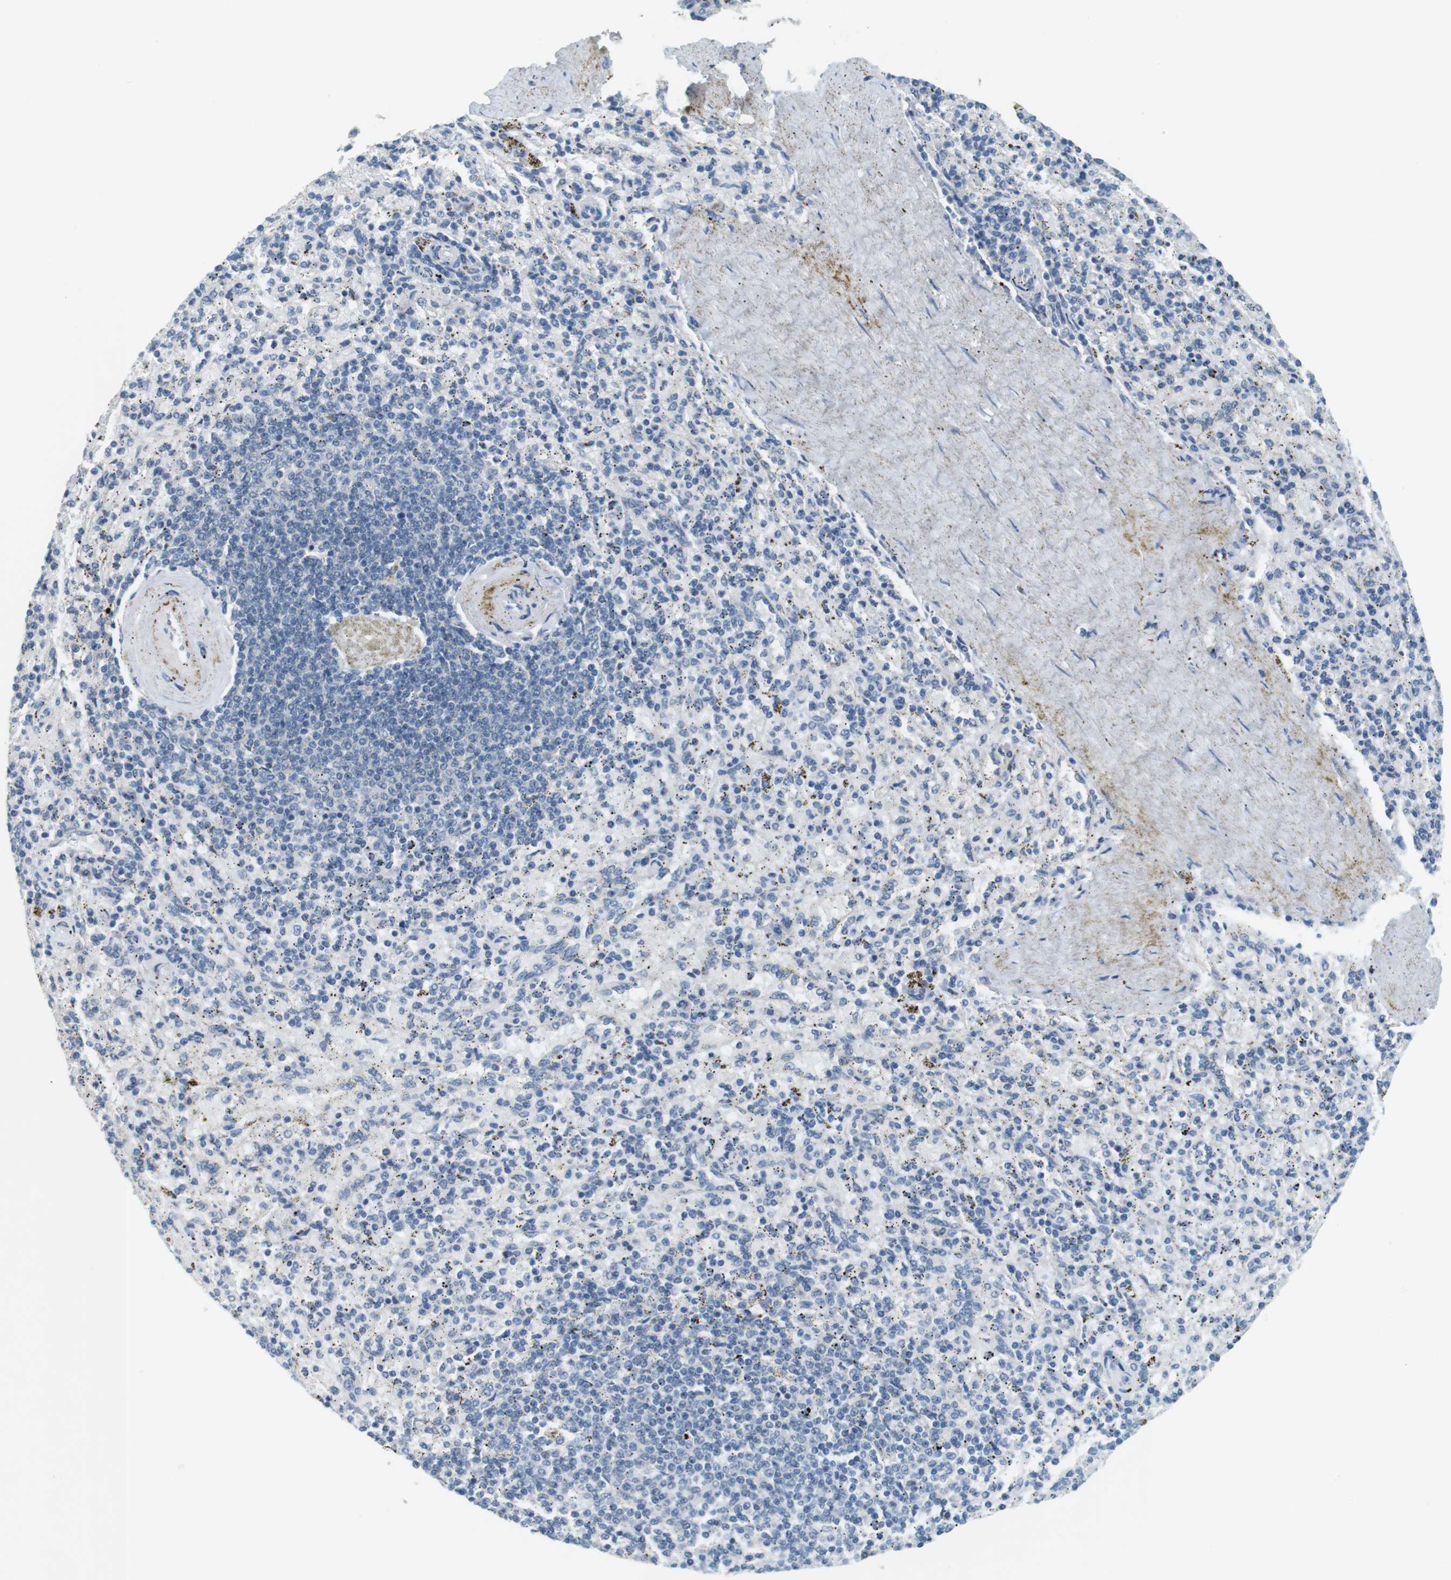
{"staining": {"intensity": "negative", "quantity": "none", "location": "none"}, "tissue": "spleen", "cell_type": "Cells in red pulp", "image_type": "normal", "snomed": [{"axis": "morphology", "description": "Normal tissue, NOS"}, {"axis": "topography", "description": "Spleen"}], "caption": "An immunohistochemistry photomicrograph of normal spleen is shown. There is no staining in cells in red pulp of spleen. (DAB immunohistochemistry with hematoxylin counter stain).", "gene": "MUC5B", "patient": {"sex": "female", "age": 43}}